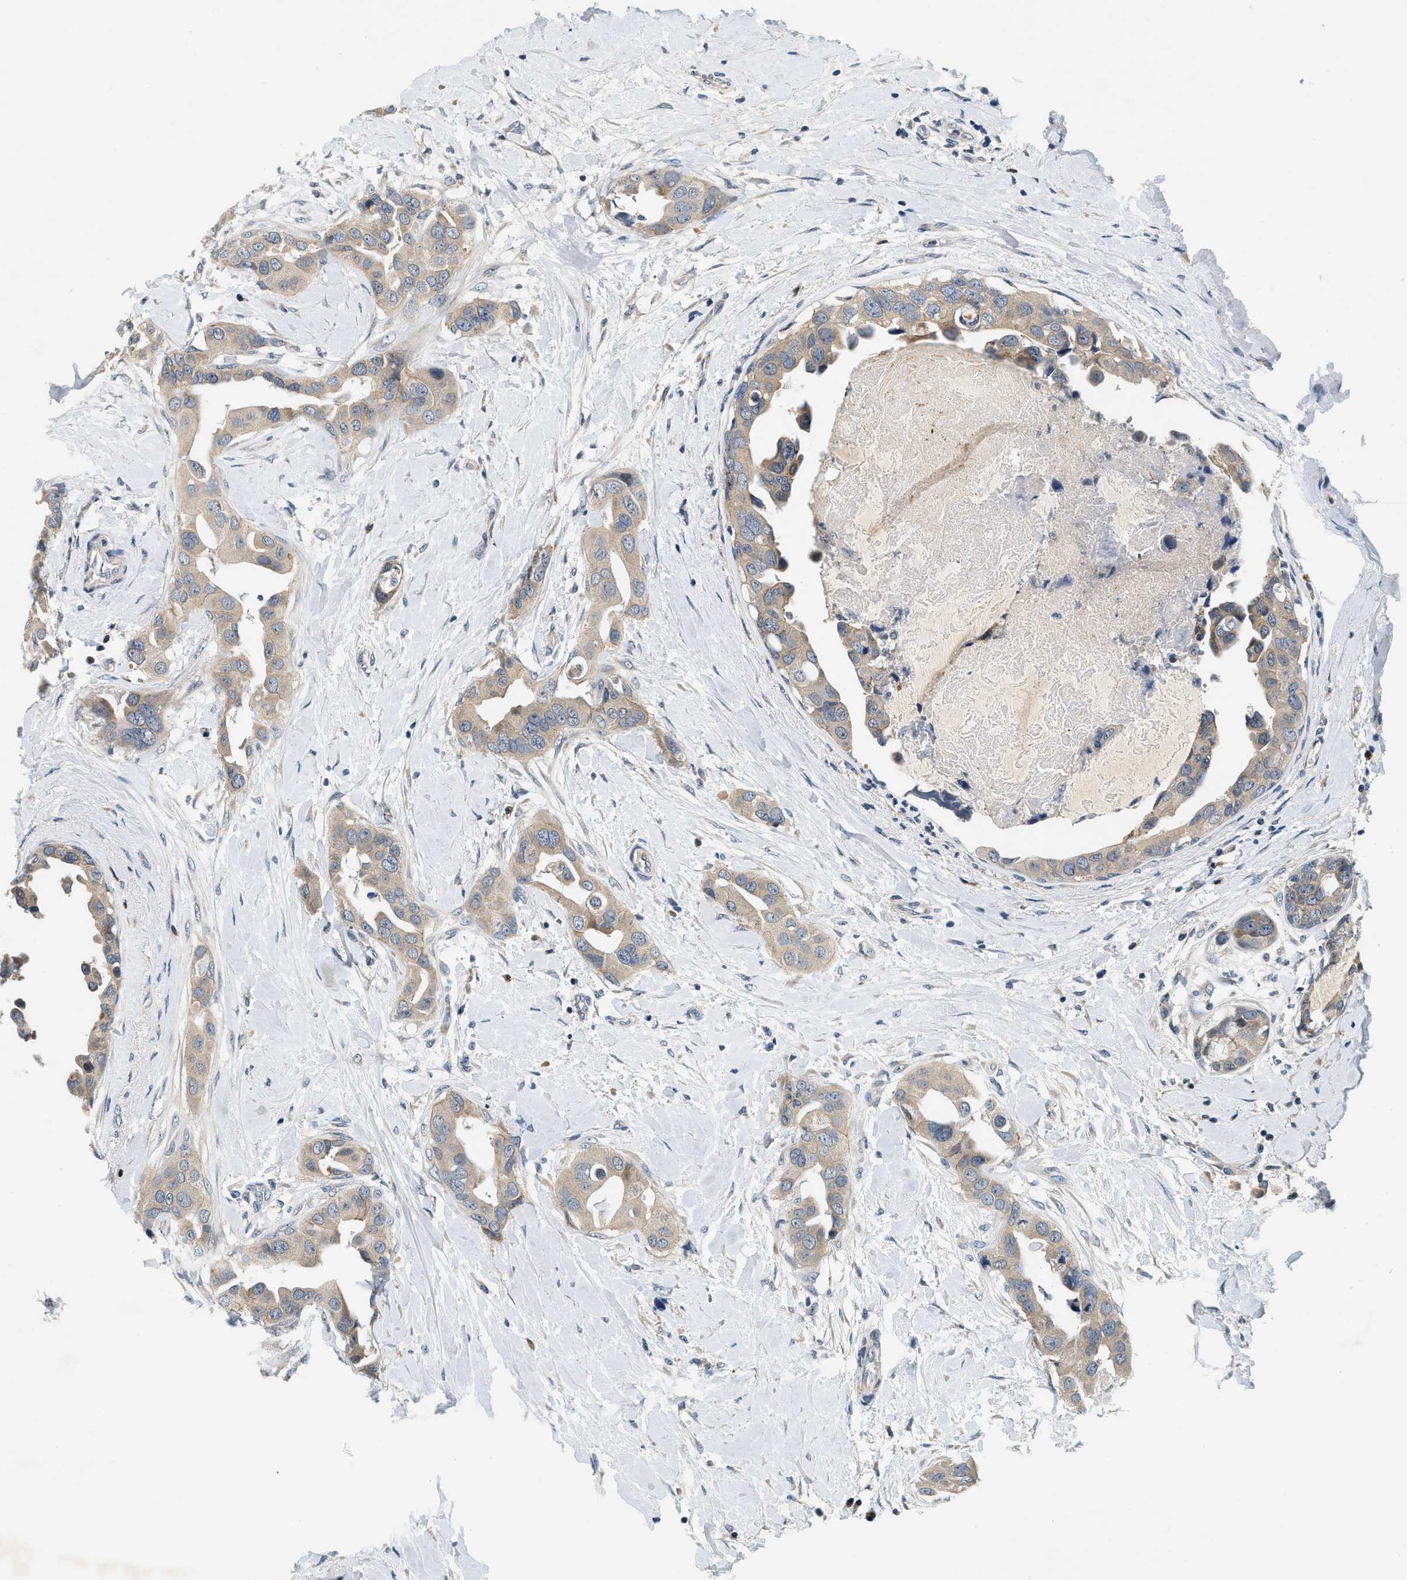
{"staining": {"intensity": "weak", "quantity": ">75%", "location": "cytoplasmic/membranous"}, "tissue": "breast cancer", "cell_type": "Tumor cells", "image_type": "cancer", "snomed": [{"axis": "morphology", "description": "Duct carcinoma"}, {"axis": "topography", "description": "Breast"}], "caption": "Protein analysis of breast cancer (infiltrating ductal carcinoma) tissue displays weak cytoplasmic/membranous staining in approximately >75% of tumor cells.", "gene": "YAE1", "patient": {"sex": "female", "age": 40}}